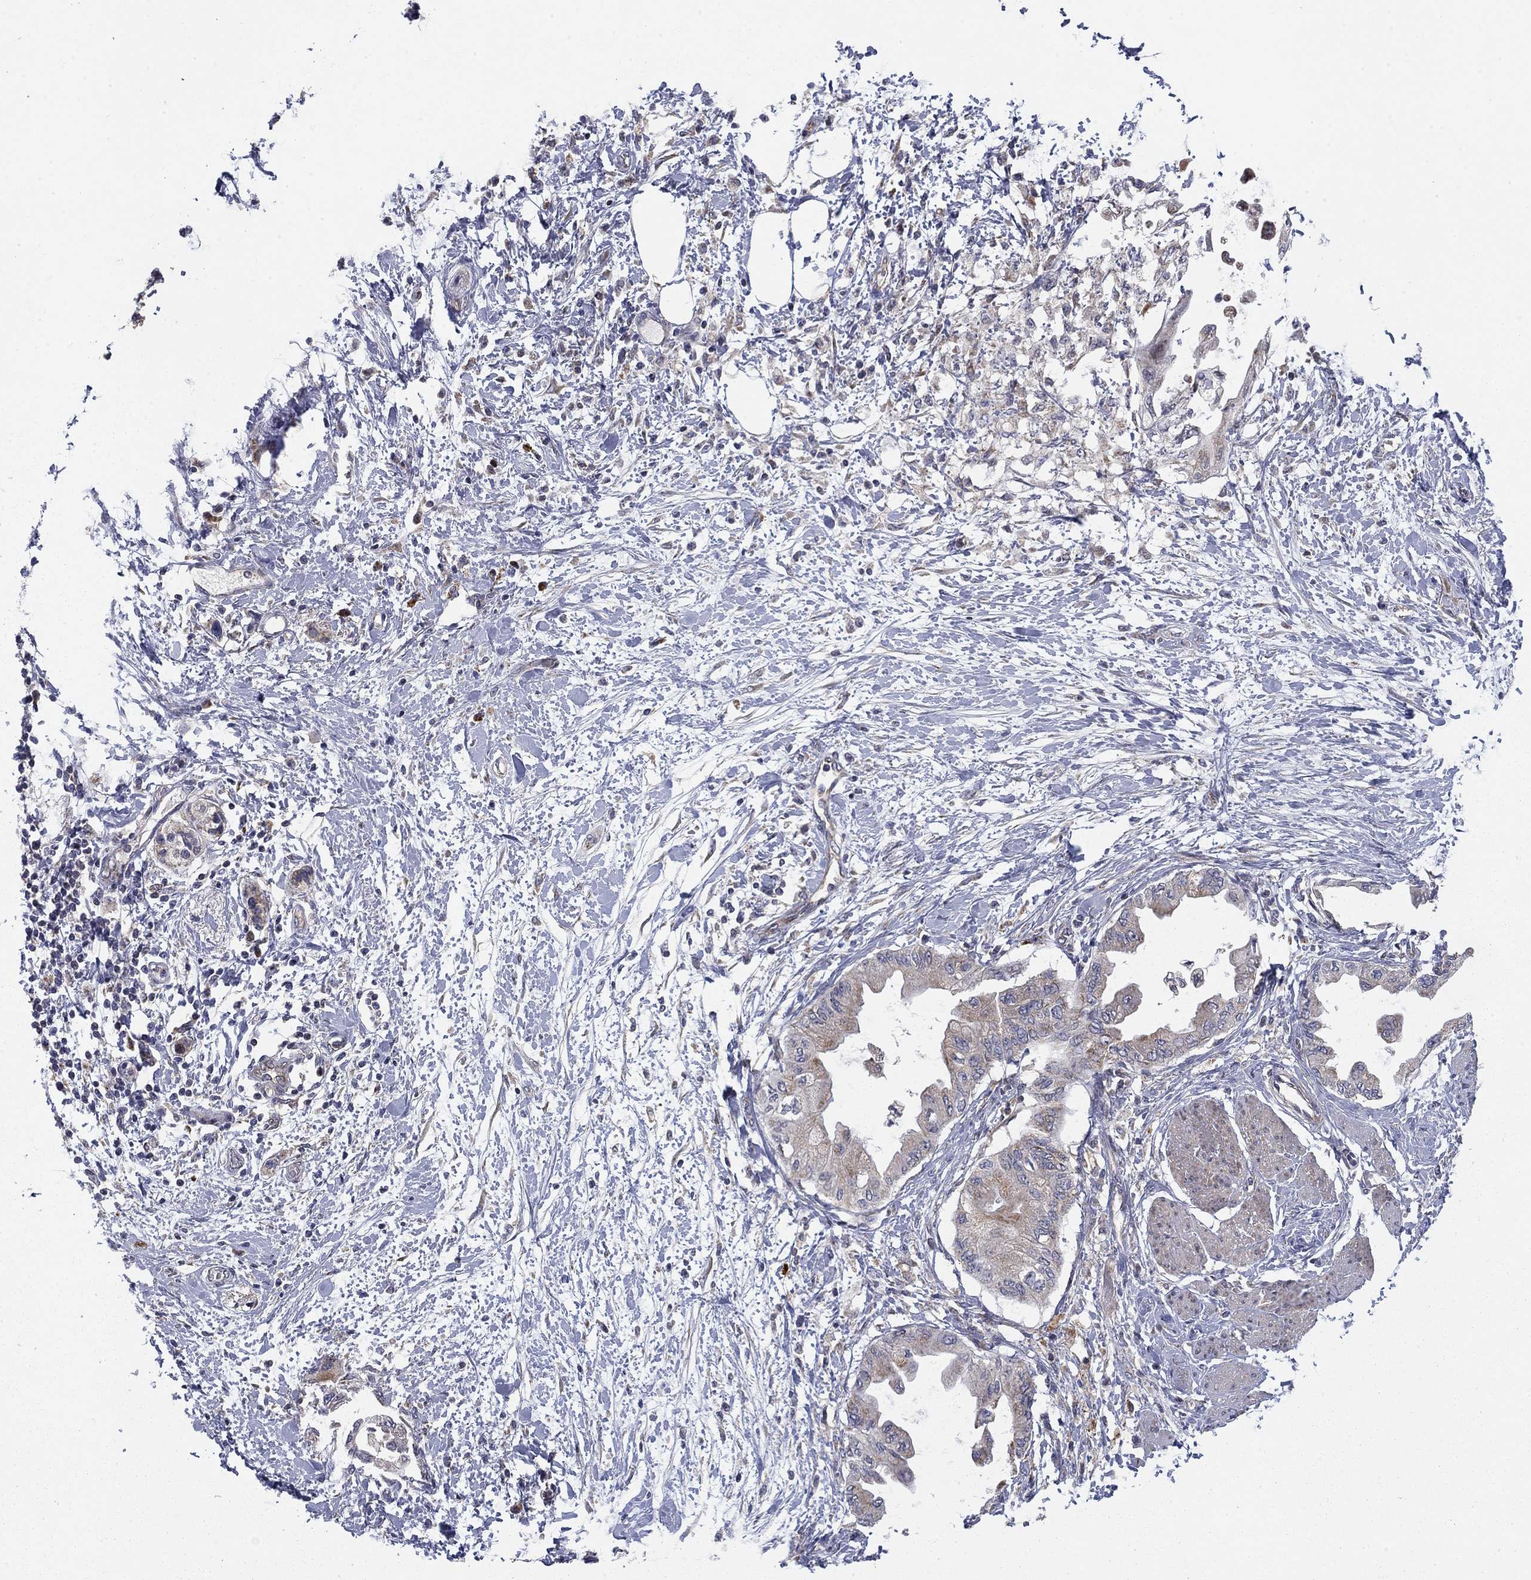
{"staining": {"intensity": "weak", "quantity": "<25%", "location": "cytoplasmic/membranous"}, "tissue": "pancreatic cancer", "cell_type": "Tumor cells", "image_type": "cancer", "snomed": [{"axis": "morphology", "description": "Normal tissue, NOS"}, {"axis": "morphology", "description": "Adenocarcinoma, NOS"}, {"axis": "topography", "description": "Pancreas"}, {"axis": "topography", "description": "Duodenum"}], "caption": "Tumor cells show no significant positivity in pancreatic adenocarcinoma.", "gene": "MMAA", "patient": {"sex": "female", "age": 60}}